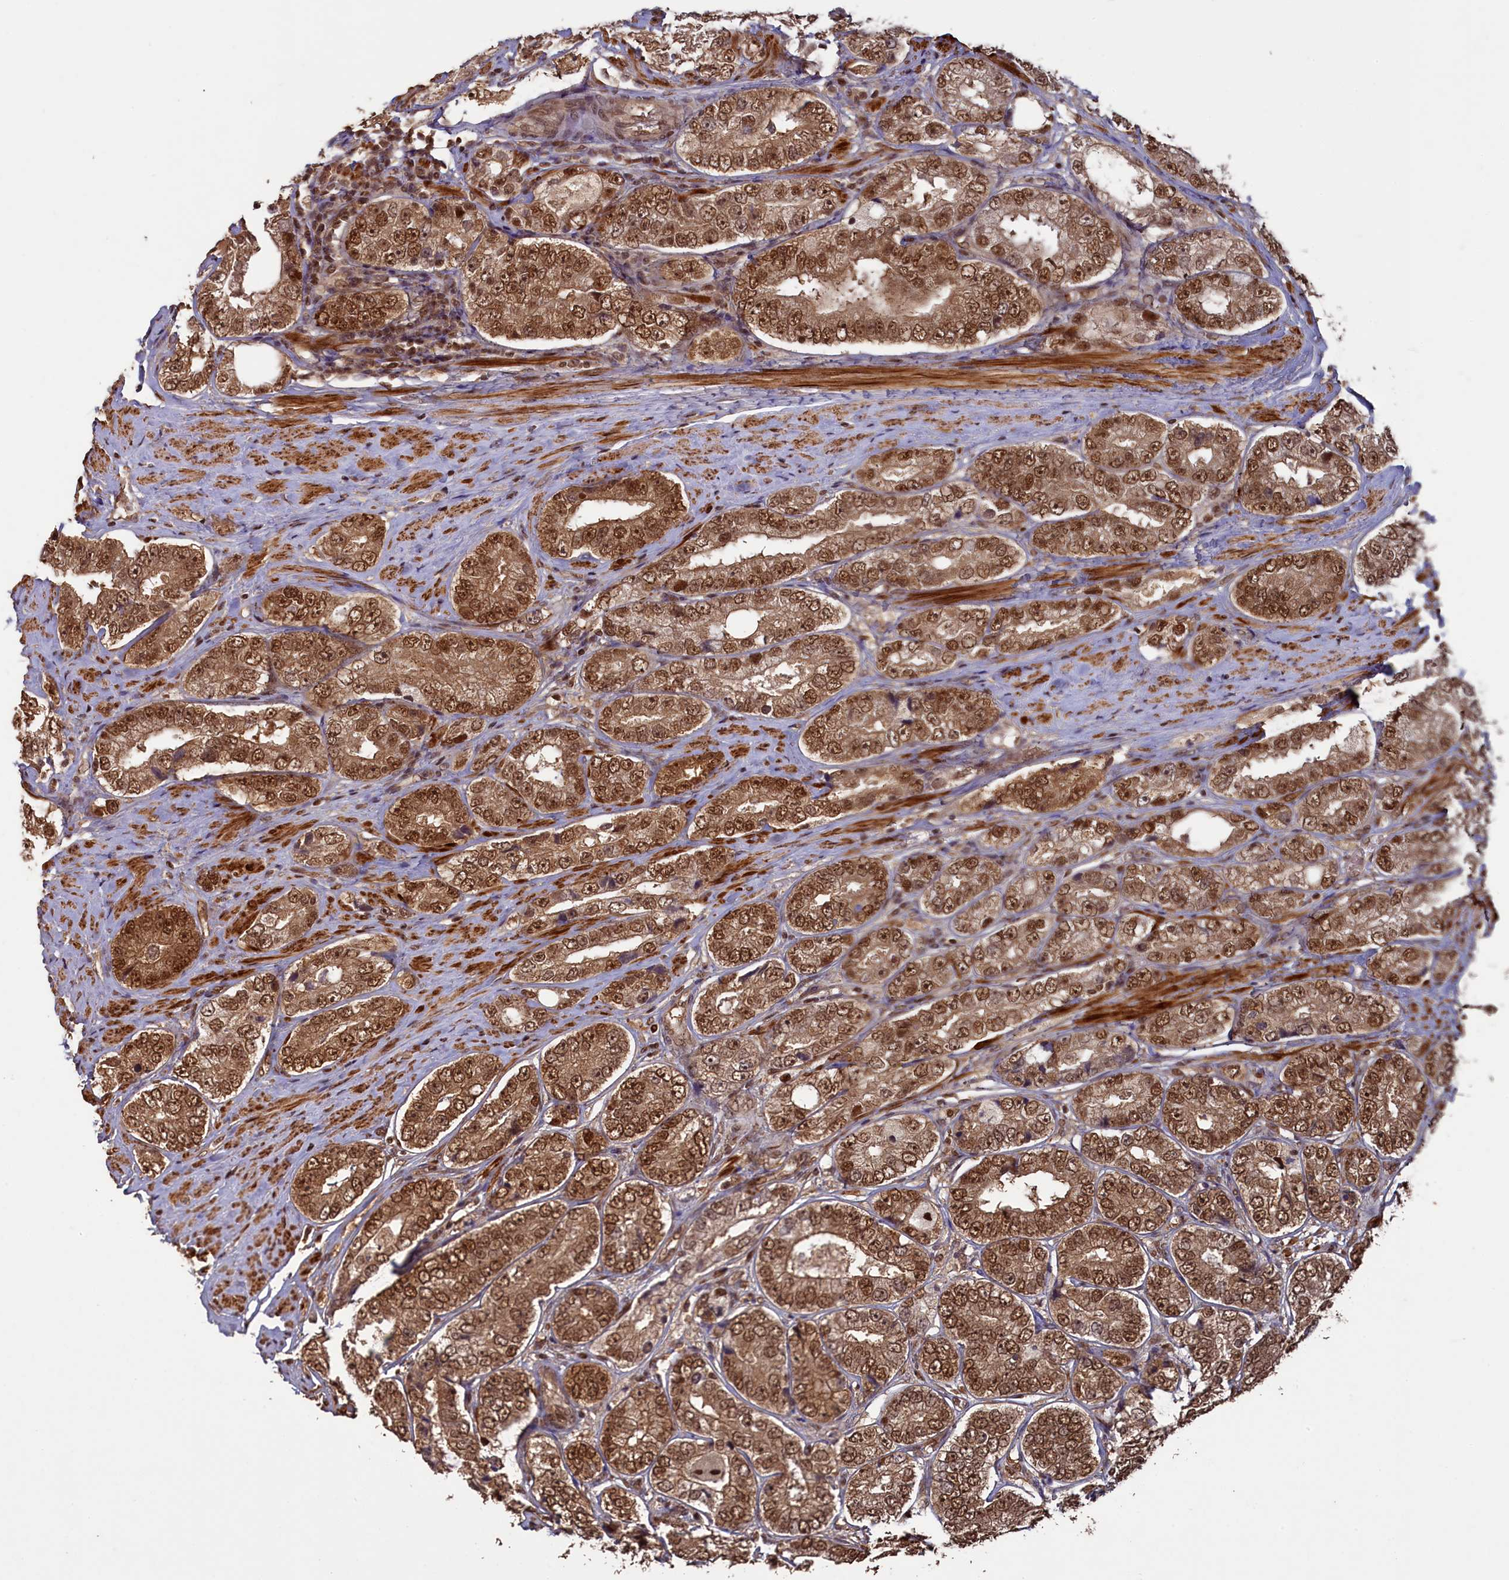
{"staining": {"intensity": "moderate", "quantity": ">75%", "location": "cytoplasmic/membranous,nuclear"}, "tissue": "prostate cancer", "cell_type": "Tumor cells", "image_type": "cancer", "snomed": [{"axis": "morphology", "description": "Adenocarcinoma, High grade"}, {"axis": "topography", "description": "Prostate"}], "caption": "The histopathology image demonstrates immunohistochemical staining of adenocarcinoma (high-grade) (prostate). There is moderate cytoplasmic/membranous and nuclear staining is identified in approximately >75% of tumor cells.", "gene": "NAE1", "patient": {"sex": "male", "age": 56}}